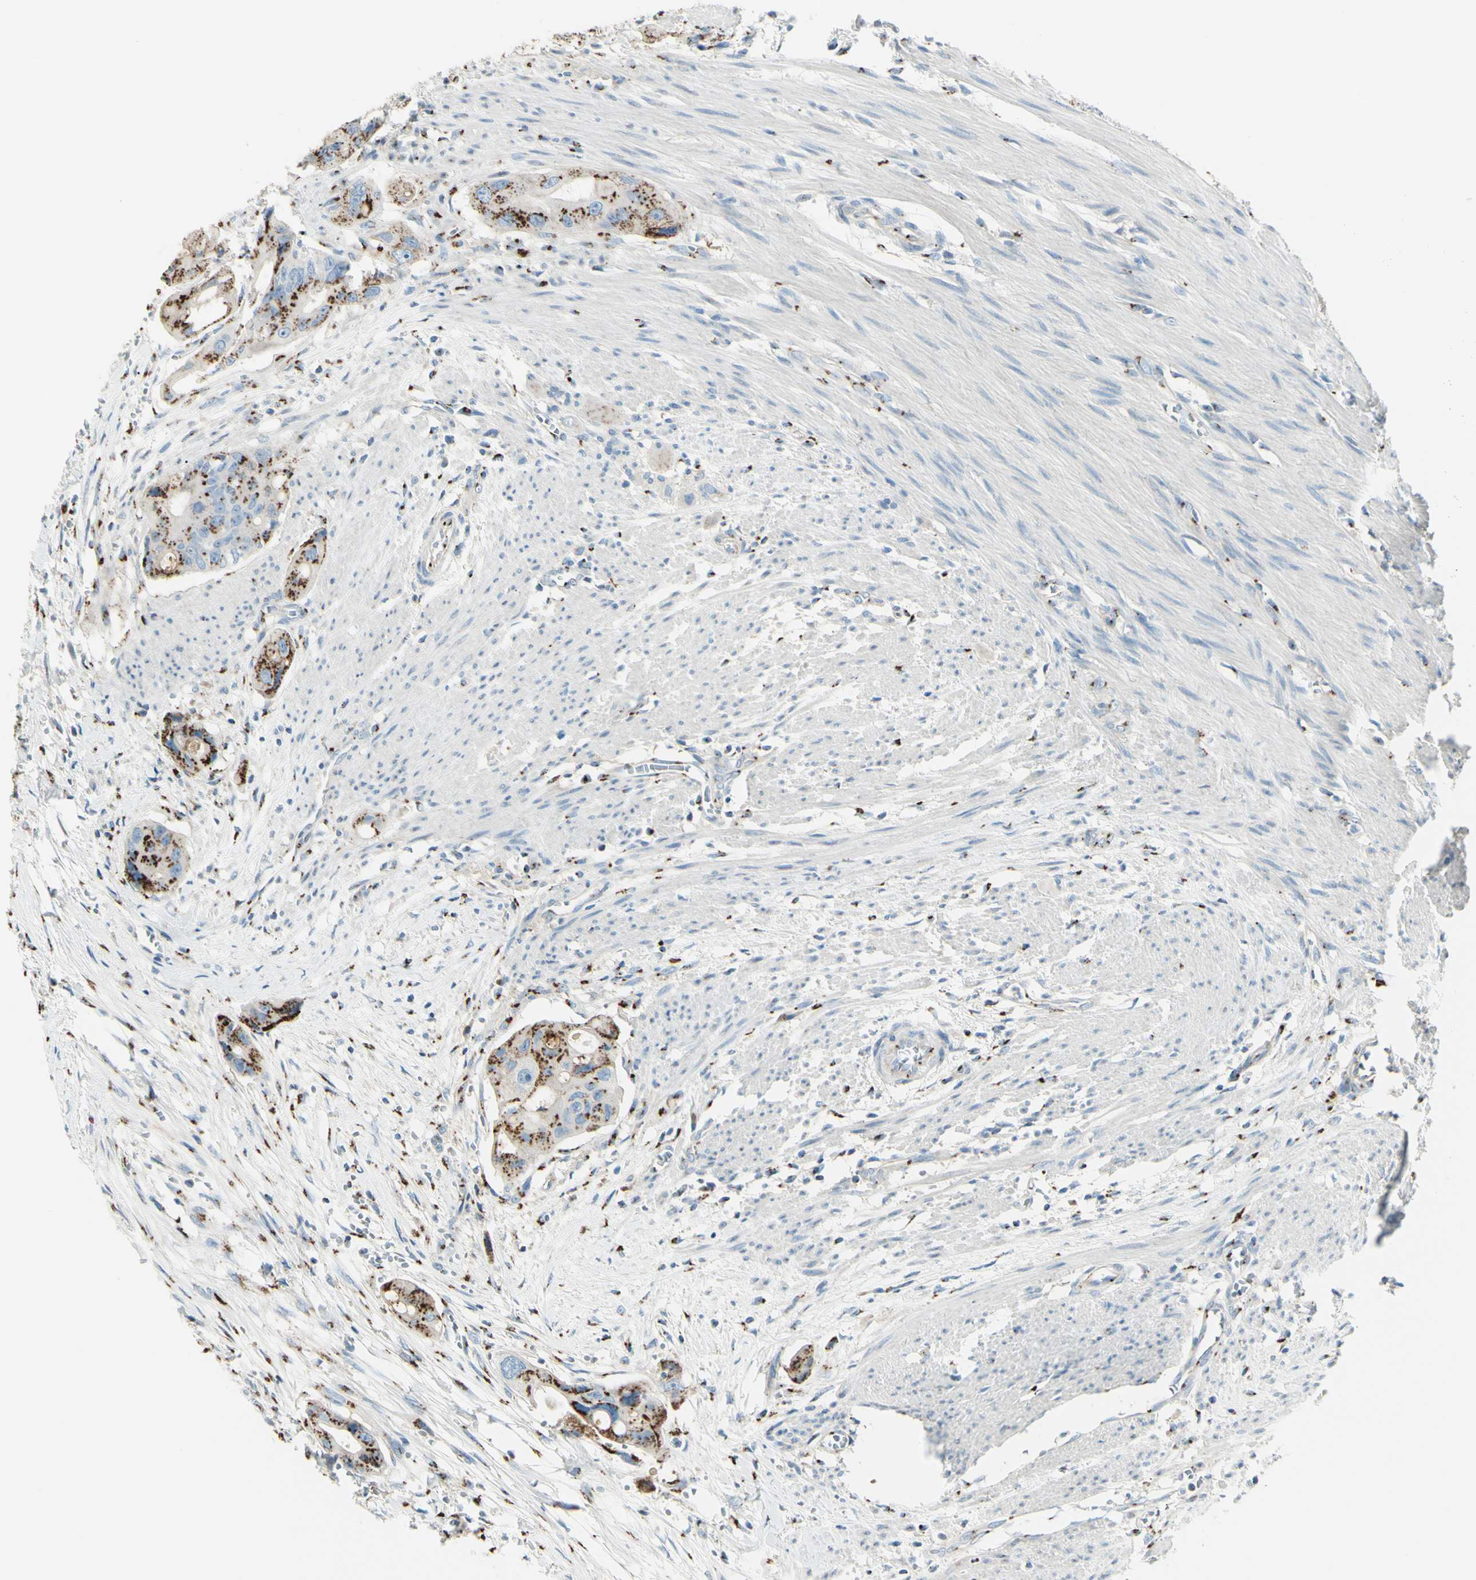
{"staining": {"intensity": "strong", "quantity": ">75%", "location": "cytoplasmic/membranous"}, "tissue": "colorectal cancer", "cell_type": "Tumor cells", "image_type": "cancer", "snomed": [{"axis": "morphology", "description": "Adenocarcinoma, NOS"}, {"axis": "topography", "description": "Colon"}], "caption": "Protein analysis of colorectal cancer (adenocarcinoma) tissue shows strong cytoplasmic/membranous staining in about >75% of tumor cells. Using DAB (3,3'-diaminobenzidine) (brown) and hematoxylin (blue) stains, captured at high magnification using brightfield microscopy.", "gene": "B4GALT1", "patient": {"sex": "female", "age": 57}}